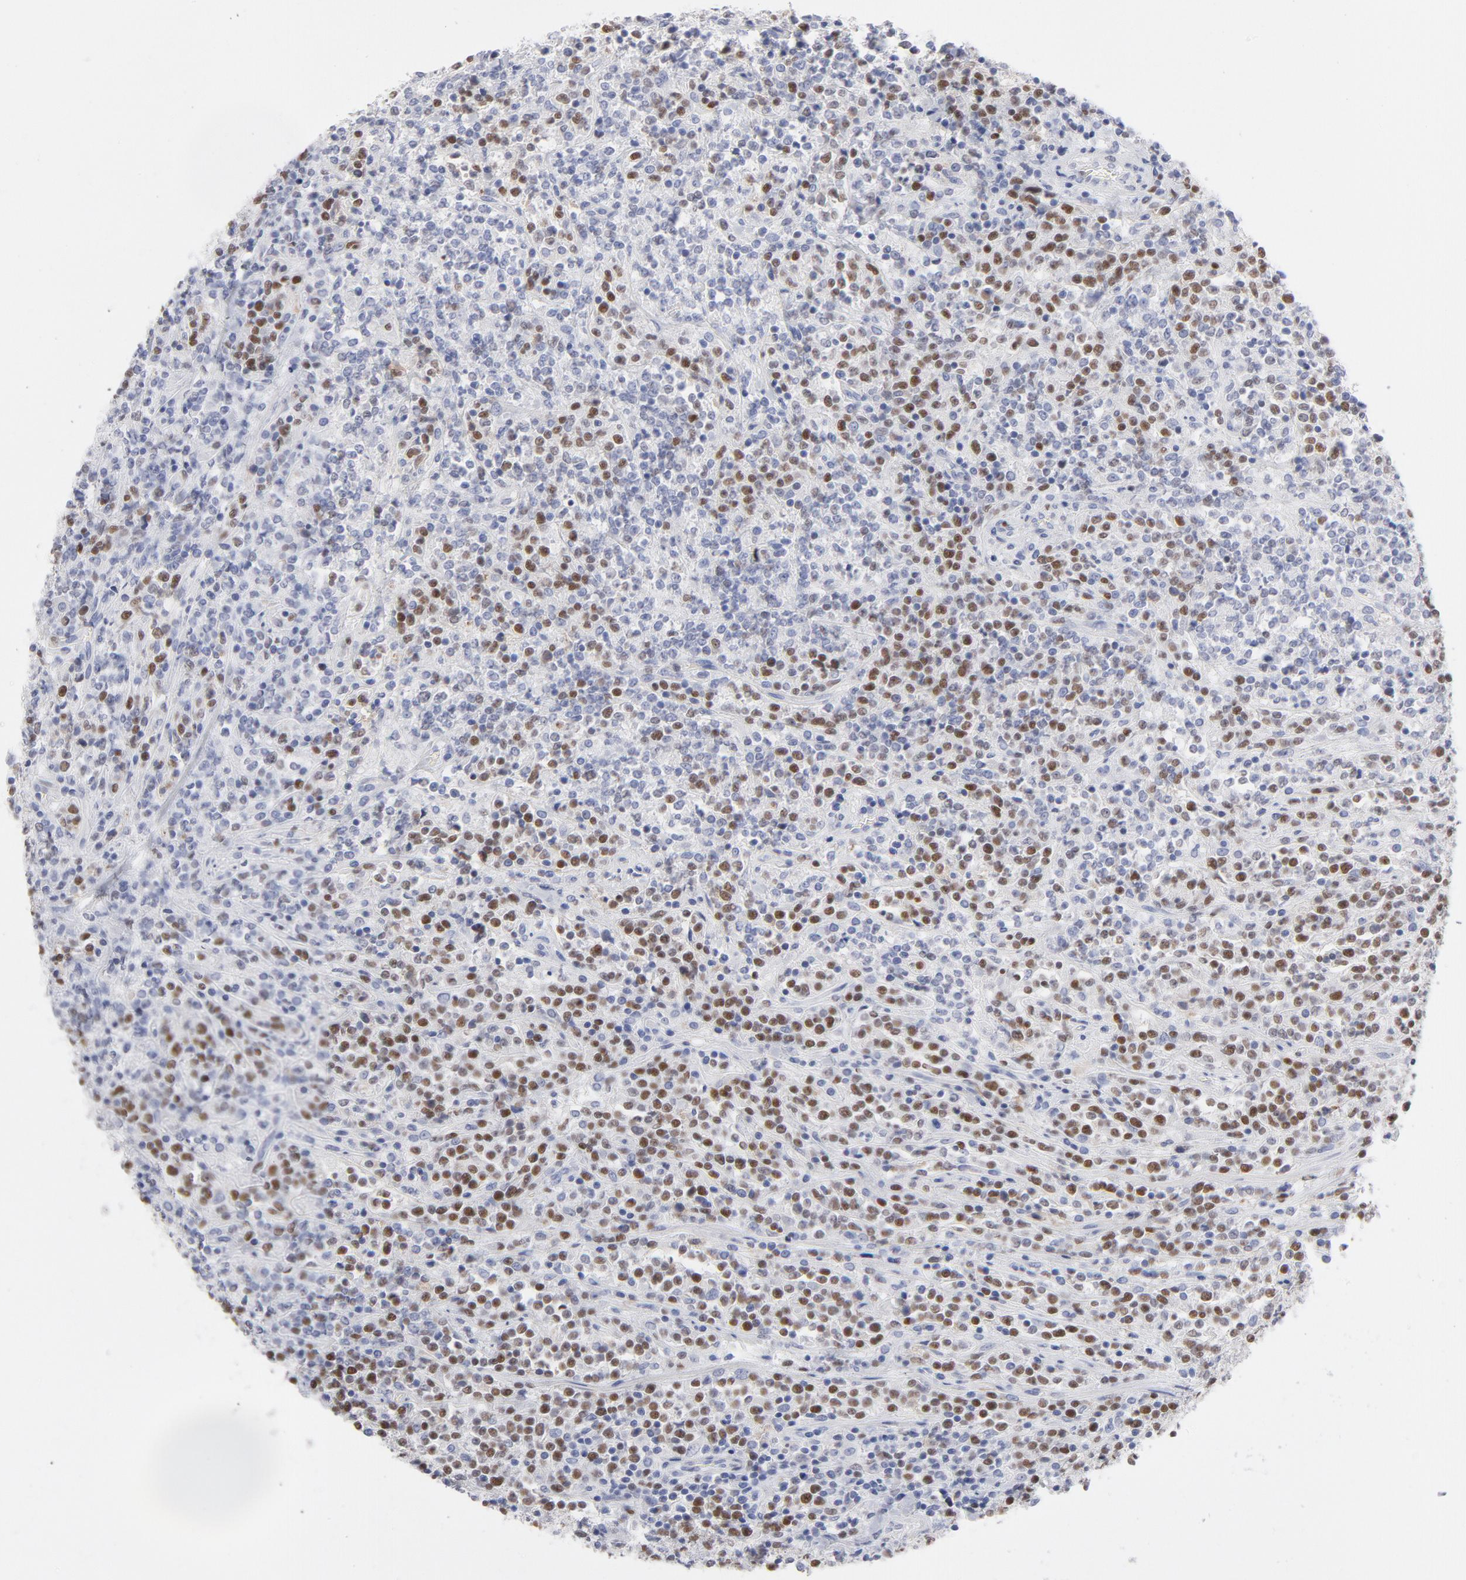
{"staining": {"intensity": "strong", "quantity": "25%-75%", "location": "nuclear"}, "tissue": "lymphoma", "cell_type": "Tumor cells", "image_type": "cancer", "snomed": [{"axis": "morphology", "description": "Malignant lymphoma, non-Hodgkin's type, High grade"}, {"axis": "topography", "description": "Soft tissue"}], "caption": "This micrograph reveals immunohistochemistry staining of human high-grade malignant lymphoma, non-Hodgkin's type, with high strong nuclear expression in approximately 25%-75% of tumor cells.", "gene": "MCM7", "patient": {"sex": "male", "age": 18}}